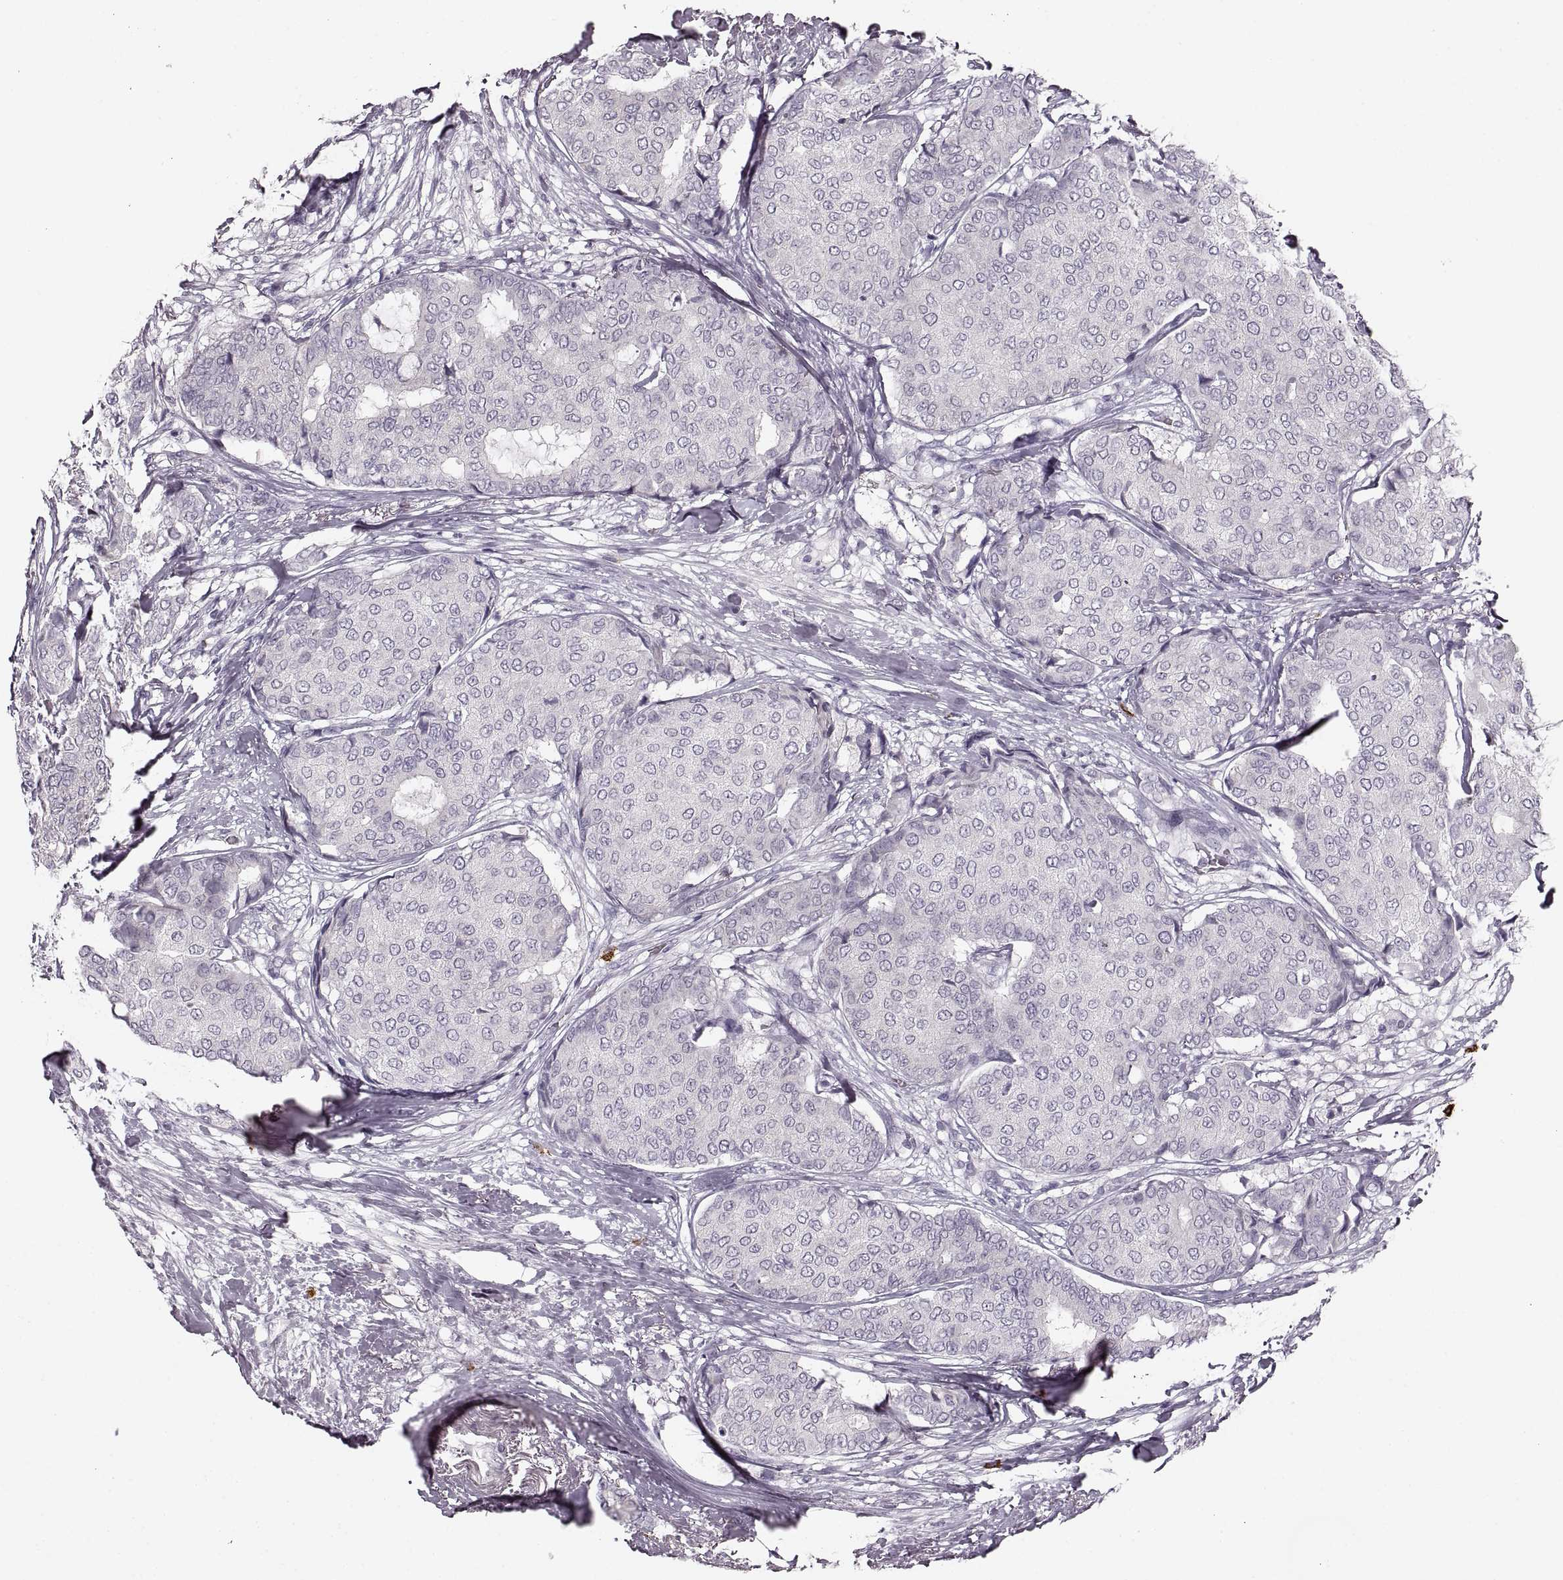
{"staining": {"intensity": "negative", "quantity": "none", "location": "none"}, "tissue": "breast cancer", "cell_type": "Tumor cells", "image_type": "cancer", "snomed": [{"axis": "morphology", "description": "Duct carcinoma"}, {"axis": "topography", "description": "Breast"}], "caption": "Tumor cells are negative for protein expression in human breast cancer.", "gene": "CNTN1", "patient": {"sex": "female", "age": 75}}